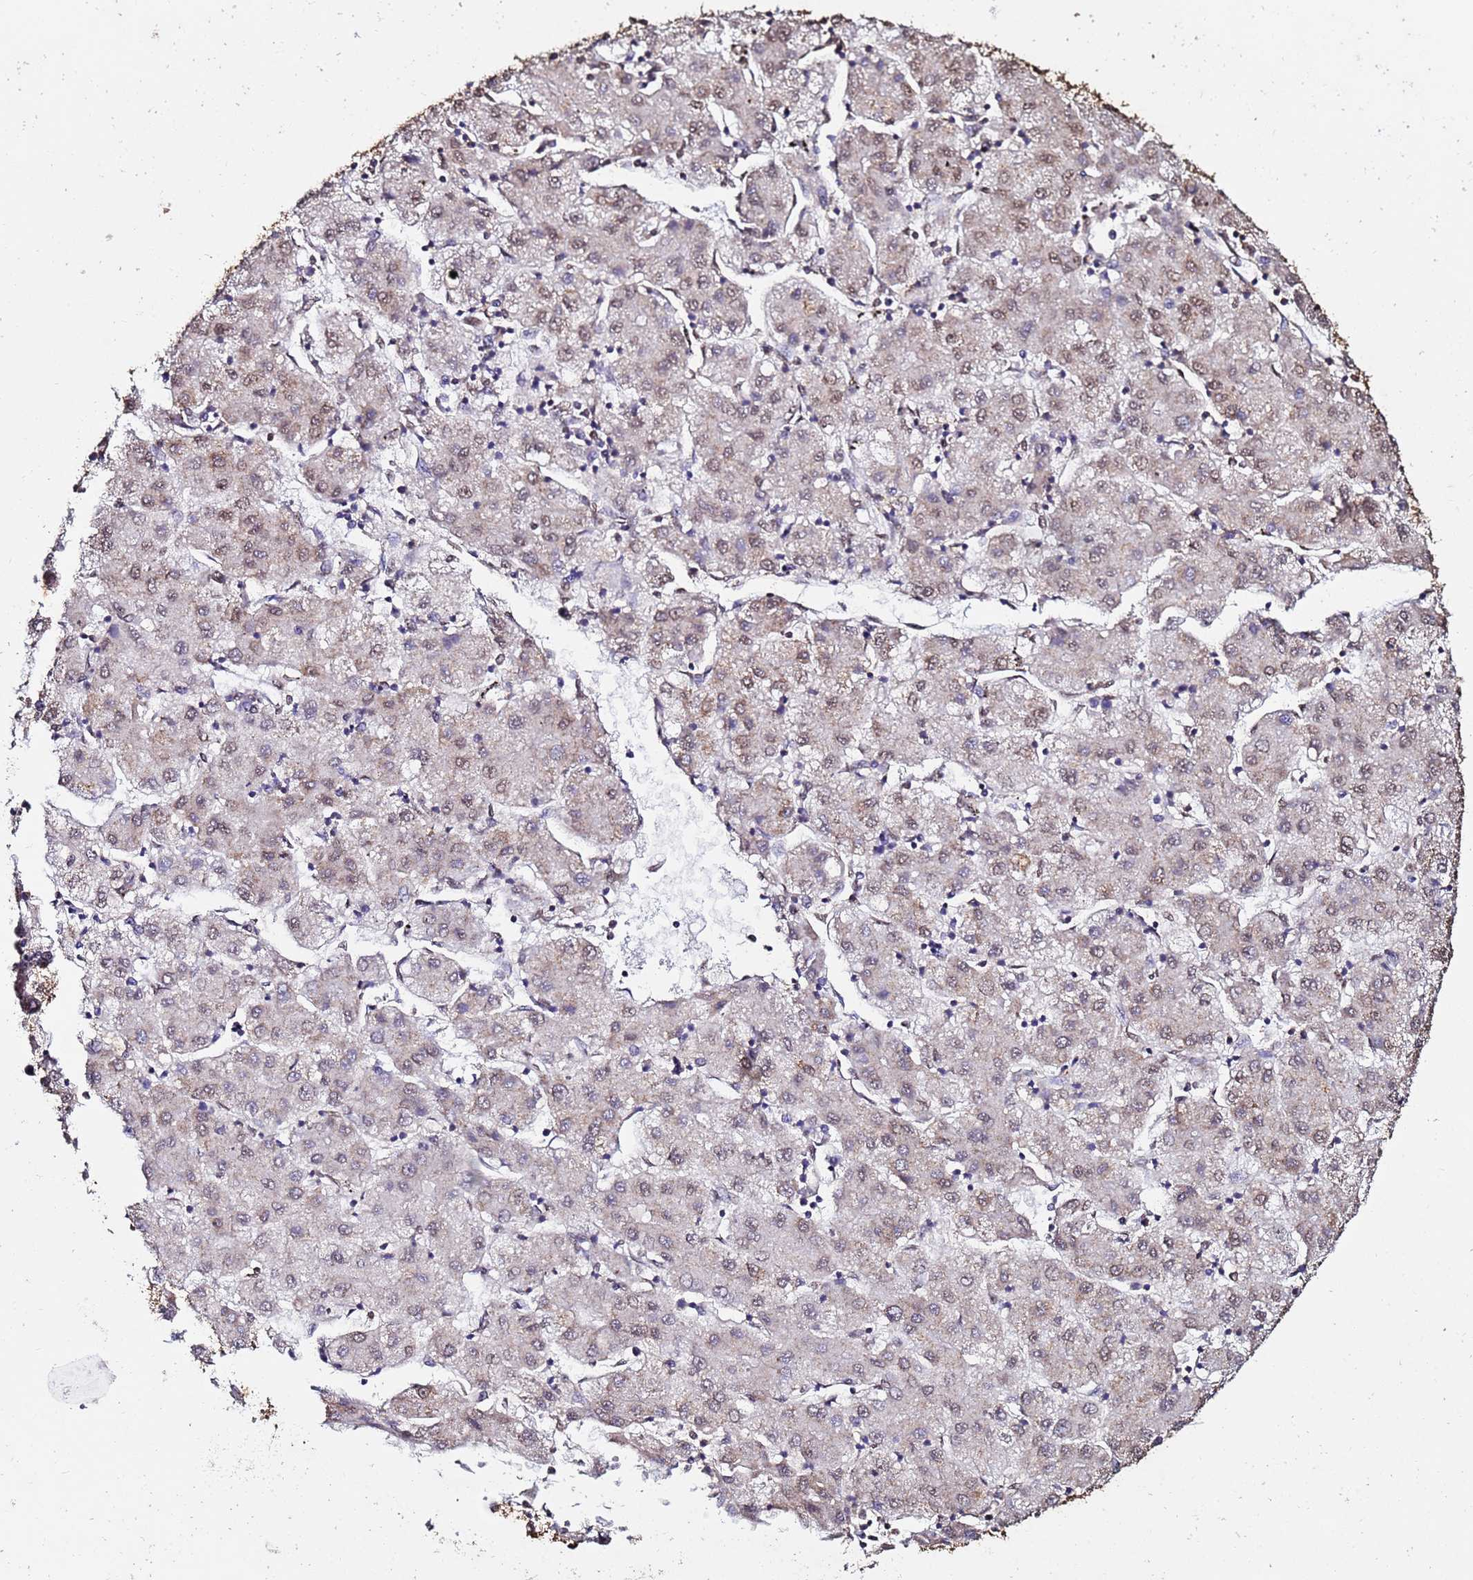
{"staining": {"intensity": "moderate", "quantity": "25%-75%", "location": "nuclear"}, "tissue": "liver cancer", "cell_type": "Tumor cells", "image_type": "cancer", "snomed": [{"axis": "morphology", "description": "Carcinoma, Hepatocellular, NOS"}, {"axis": "topography", "description": "Liver"}], "caption": "Human hepatocellular carcinoma (liver) stained for a protein (brown) displays moderate nuclear positive expression in about 25%-75% of tumor cells.", "gene": "TRIP6", "patient": {"sex": "male", "age": 72}}